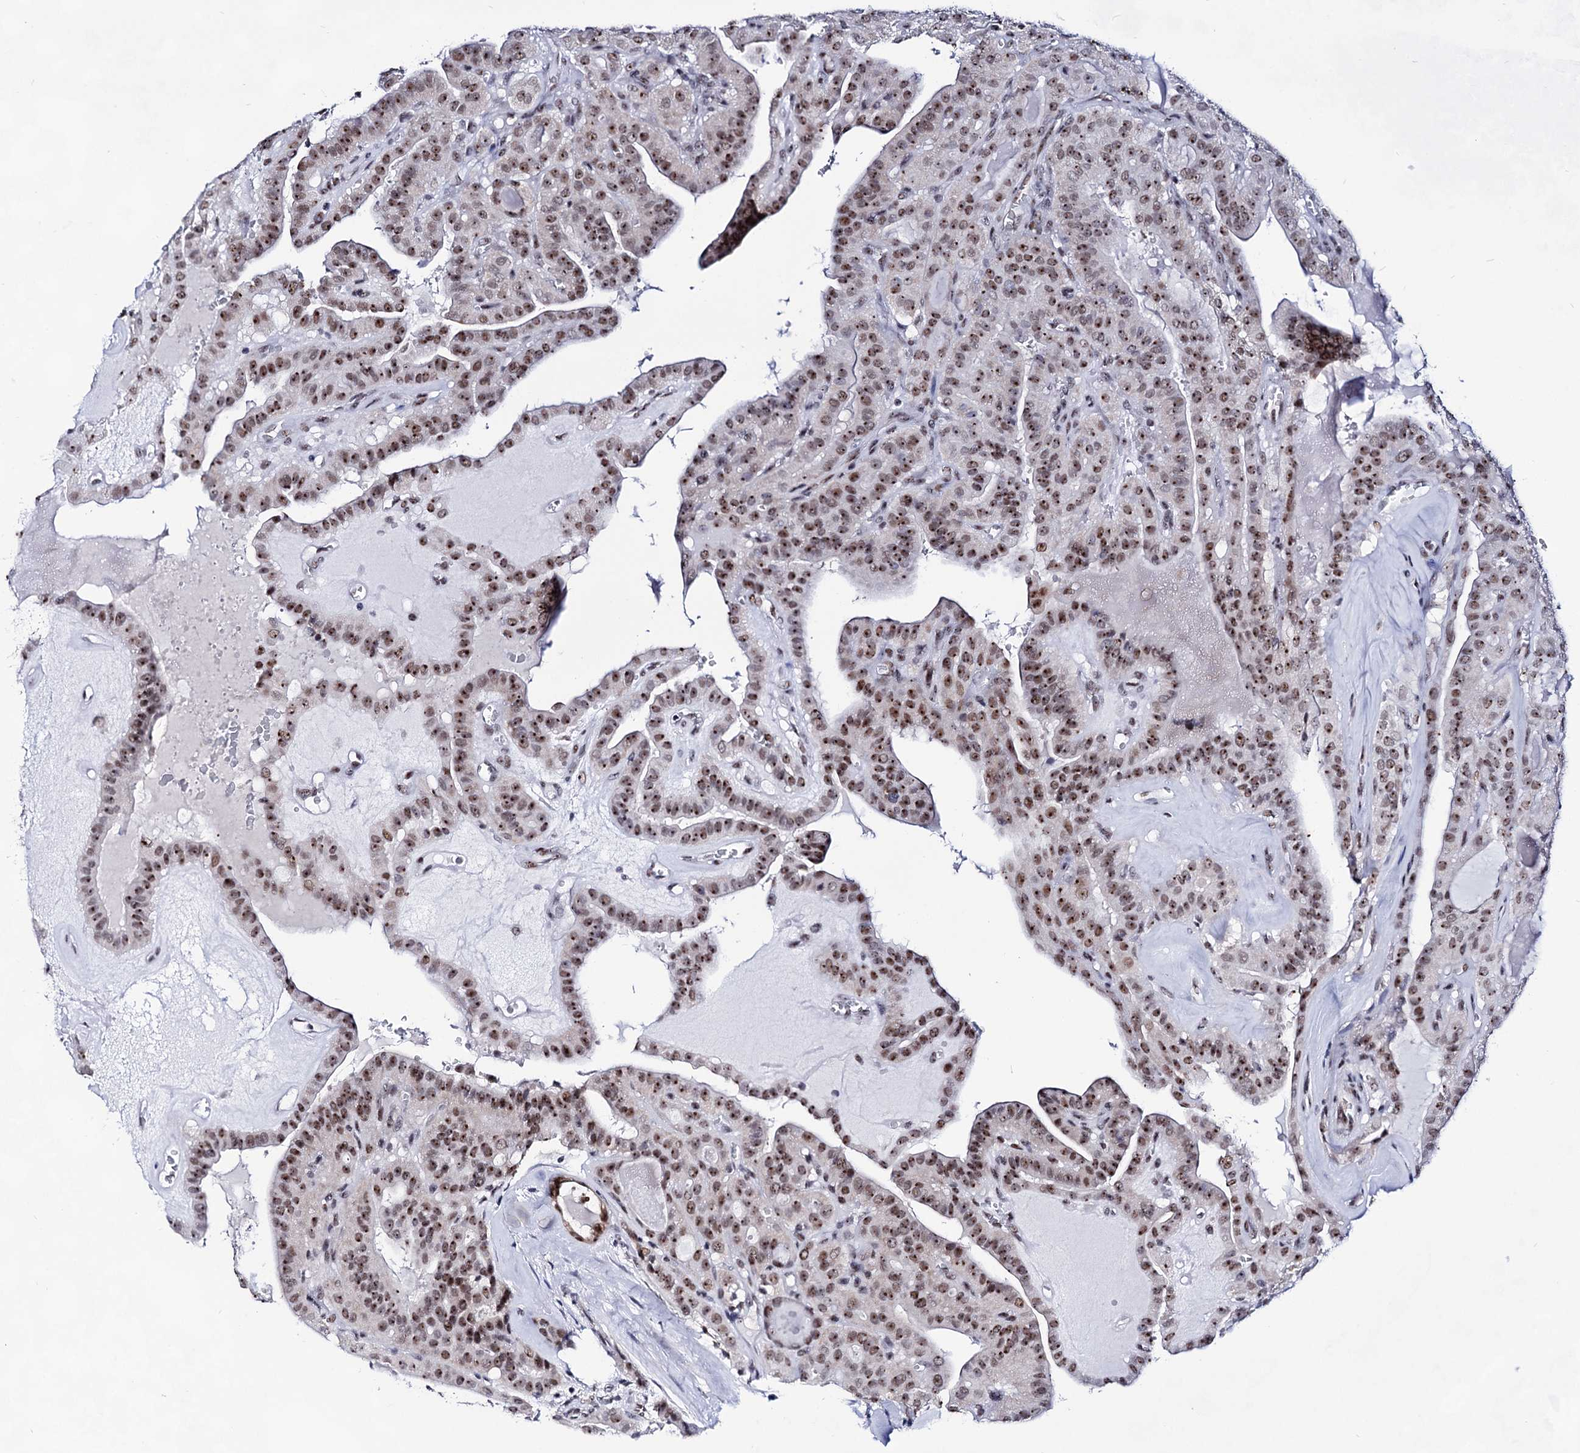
{"staining": {"intensity": "moderate", "quantity": ">75%", "location": "nuclear"}, "tissue": "thyroid cancer", "cell_type": "Tumor cells", "image_type": "cancer", "snomed": [{"axis": "morphology", "description": "Papillary adenocarcinoma, NOS"}, {"axis": "topography", "description": "Thyroid gland"}], "caption": "DAB (3,3'-diaminobenzidine) immunohistochemical staining of human thyroid cancer reveals moderate nuclear protein staining in approximately >75% of tumor cells.", "gene": "EXOSC10", "patient": {"sex": "male", "age": 52}}